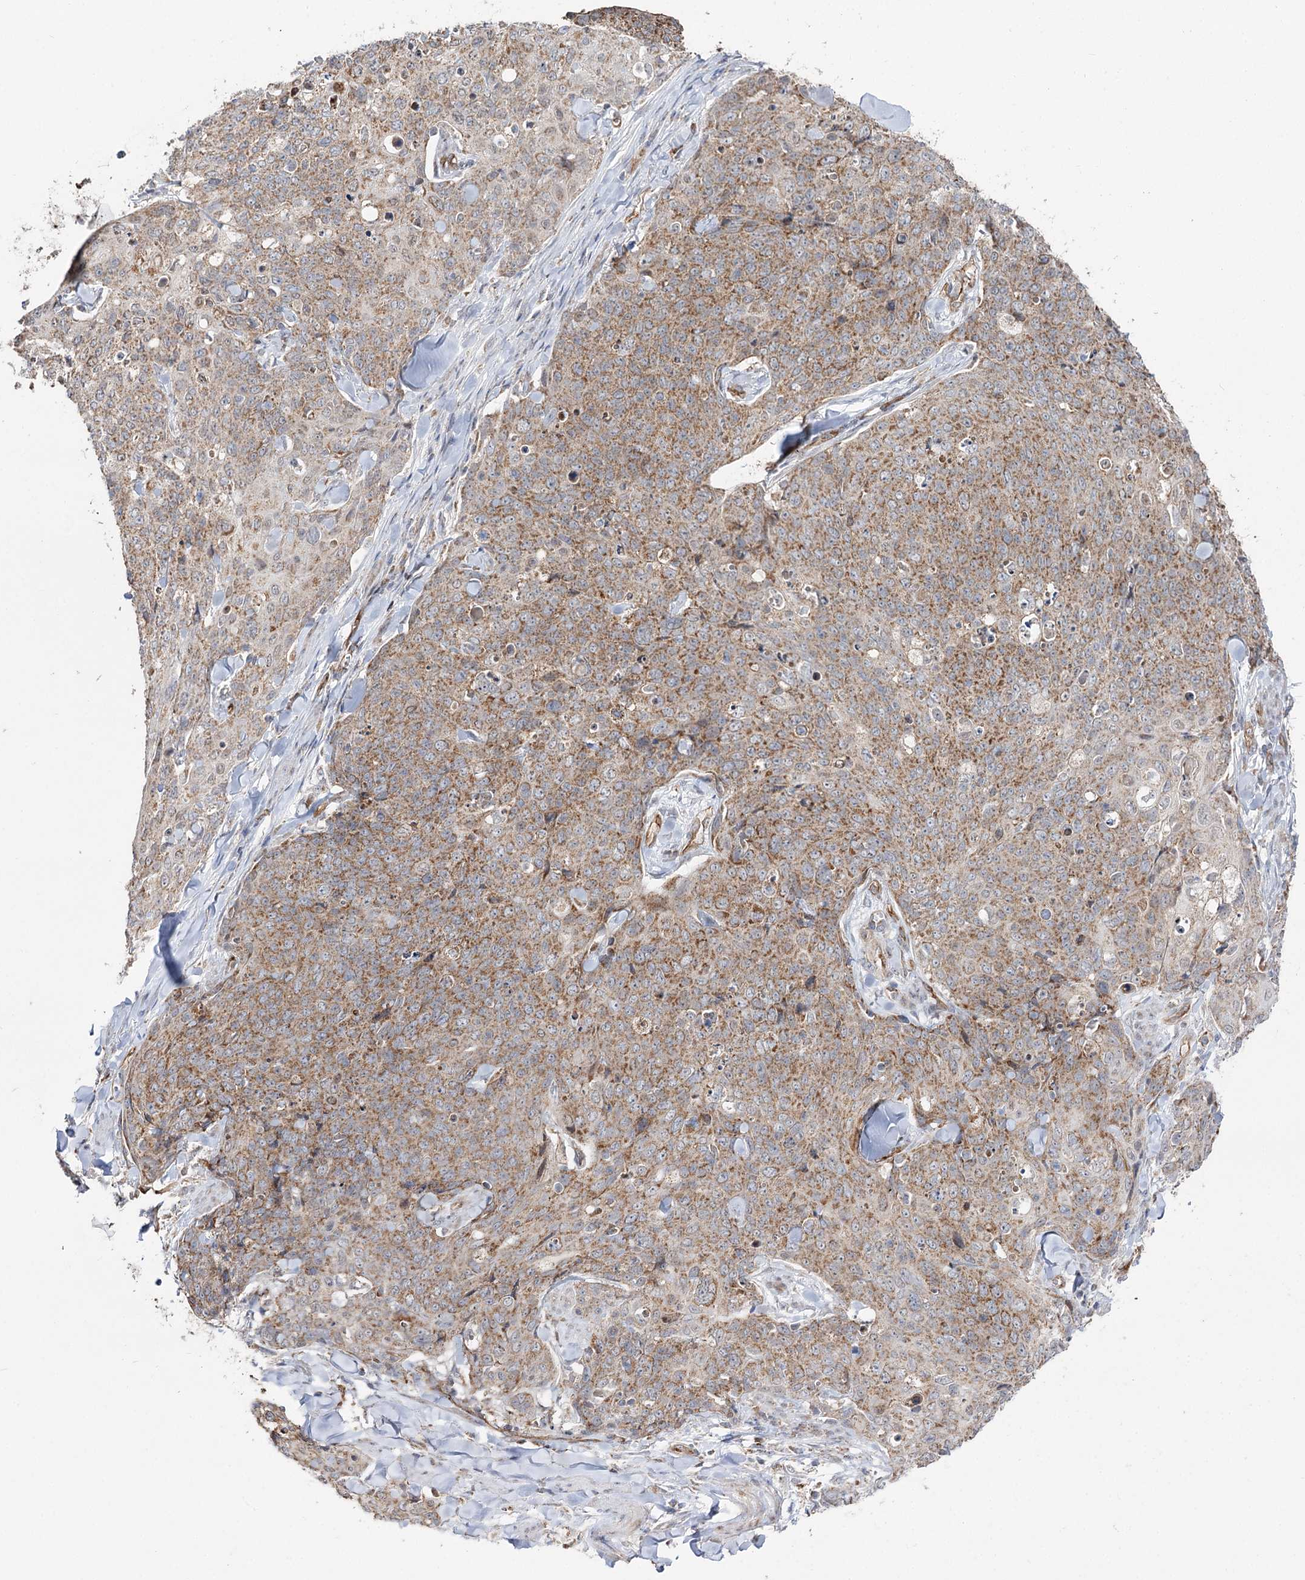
{"staining": {"intensity": "moderate", "quantity": ">75%", "location": "cytoplasmic/membranous"}, "tissue": "skin cancer", "cell_type": "Tumor cells", "image_type": "cancer", "snomed": [{"axis": "morphology", "description": "Squamous cell carcinoma, NOS"}, {"axis": "topography", "description": "Skin"}, {"axis": "topography", "description": "Vulva"}], "caption": "Immunohistochemistry of skin cancer exhibits medium levels of moderate cytoplasmic/membranous staining in approximately >75% of tumor cells.", "gene": "CBR4", "patient": {"sex": "female", "age": 85}}